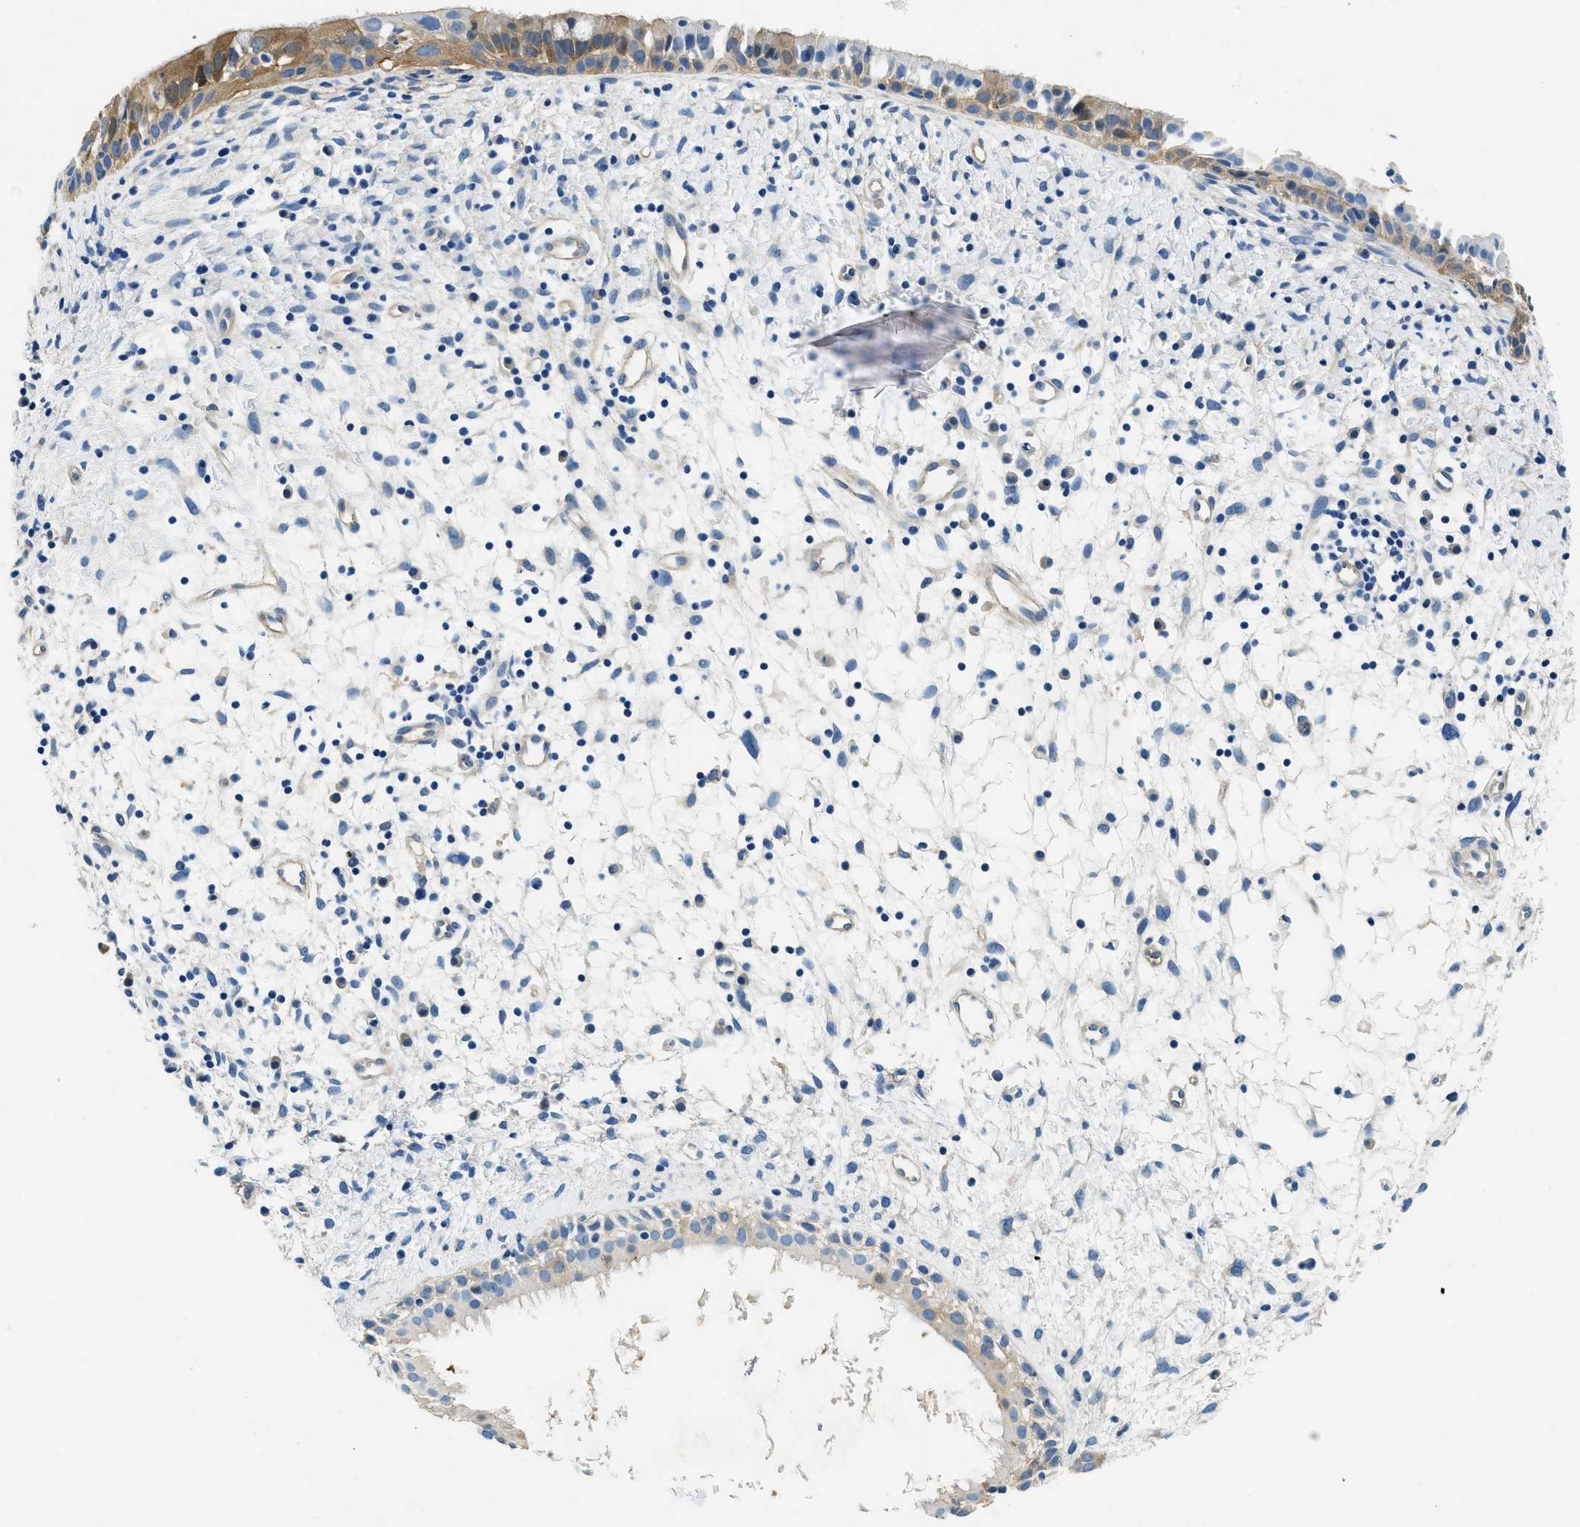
{"staining": {"intensity": "moderate", "quantity": "25%-75%", "location": "cytoplasmic/membranous"}, "tissue": "nasopharynx", "cell_type": "Respiratory epithelial cells", "image_type": "normal", "snomed": [{"axis": "morphology", "description": "Normal tissue, NOS"}, {"axis": "topography", "description": "Nasopharynx"}], "caption": "Immunohistochemistry (IHC) of unremarkable nasopharynx displays medium levels of moderate cytoplasmic/membranous expression in about 25%-75% of respiratory epithelial cells.", "gene": "TWF1", "patient": {"sex": "male", "age": 22}}